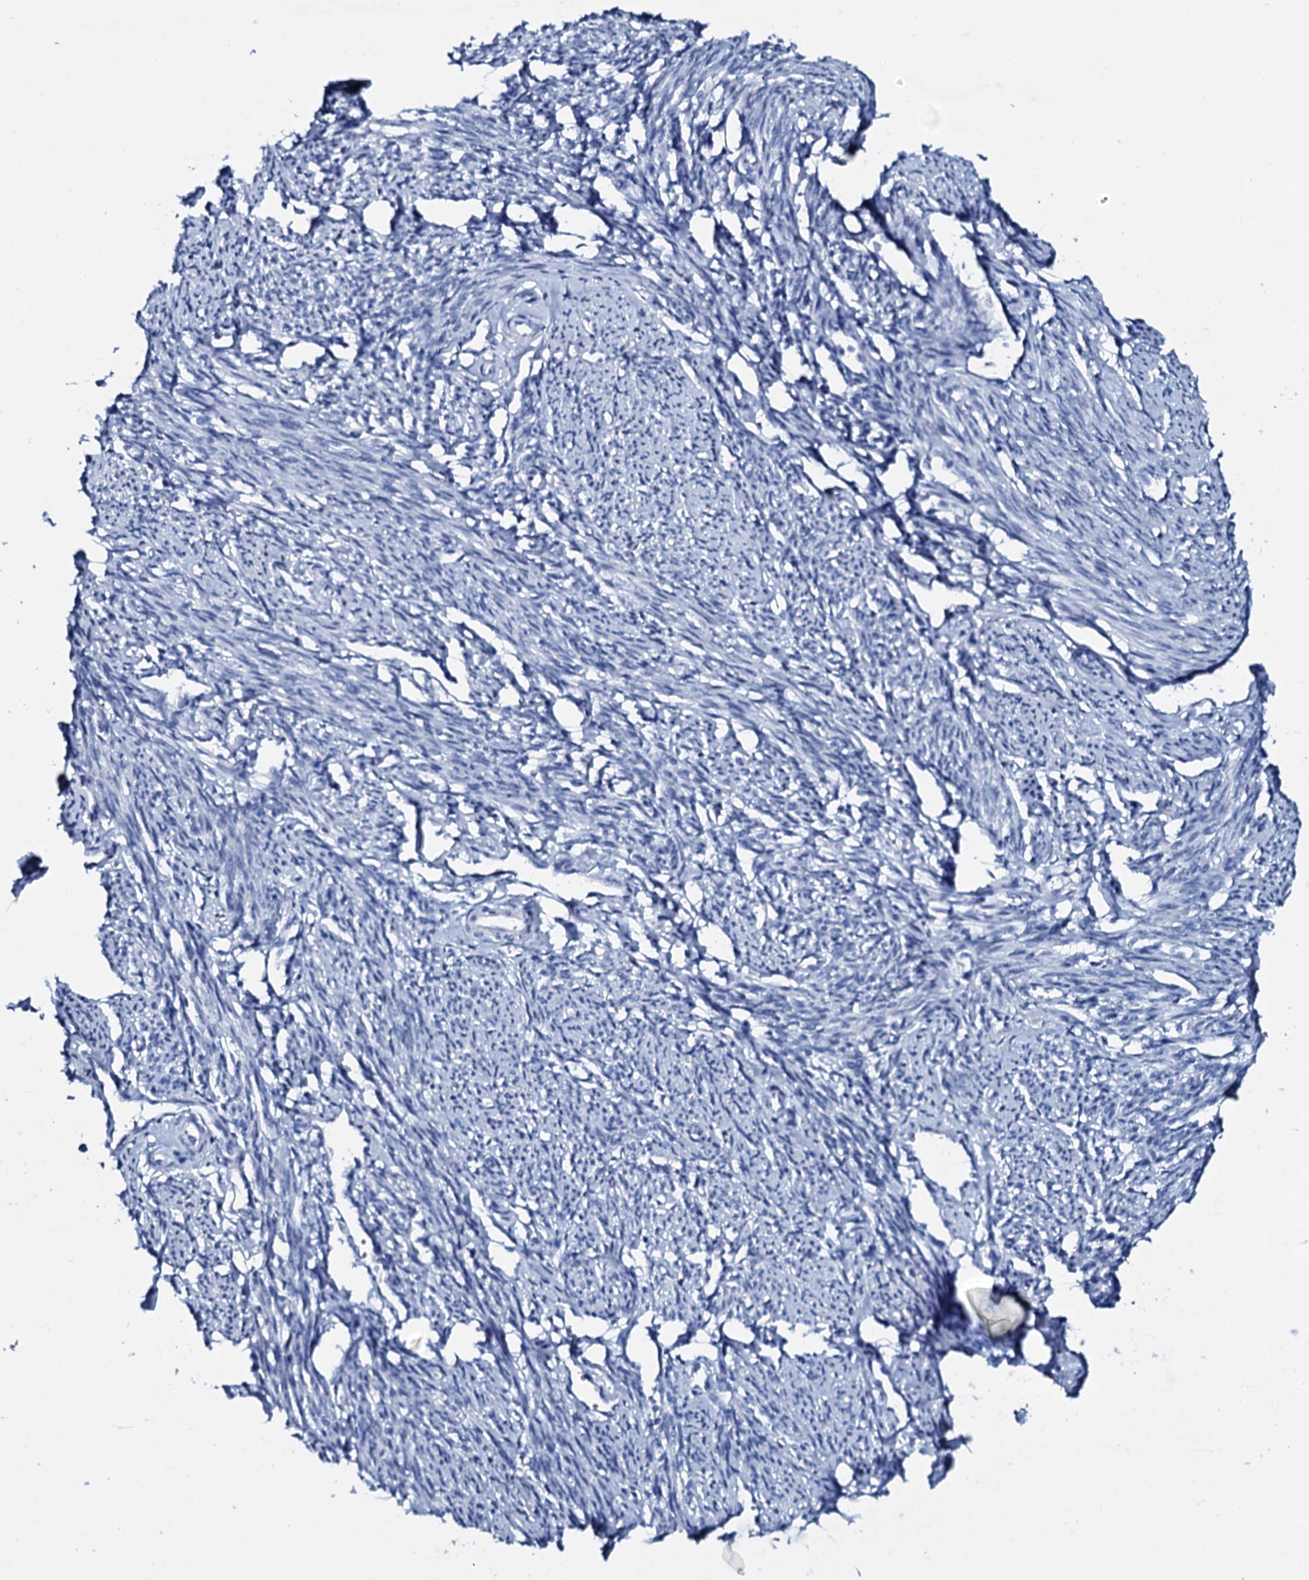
{"staining": {"intensity": "negative", "quantity": "none", "location": "none"}, "tissue": "smooth muscle", "cell_type": "Smooth muscle cells", "image_type": "normal", "snomed": [{"axis": "morphology", "description": "Normal tissue, NOS"}, {"axis": "topography", "description": "Smooth muscle"}, {"axis": "topography", "description": "Uterus"}], "caption": "Immunohistochemistry photomicrograph of normal smooth muscle: smooth muscle stained with DAB demonstrates no significant protein staining in smooth muscle cells. The staining was performed using DAB to visualize the protein expression in brown, while the nuclei were stained in blue with hematoxylin (Magnification: 20x).", "gene": "SLC4A7", "patient": {"sex": "female", "age": 59}}